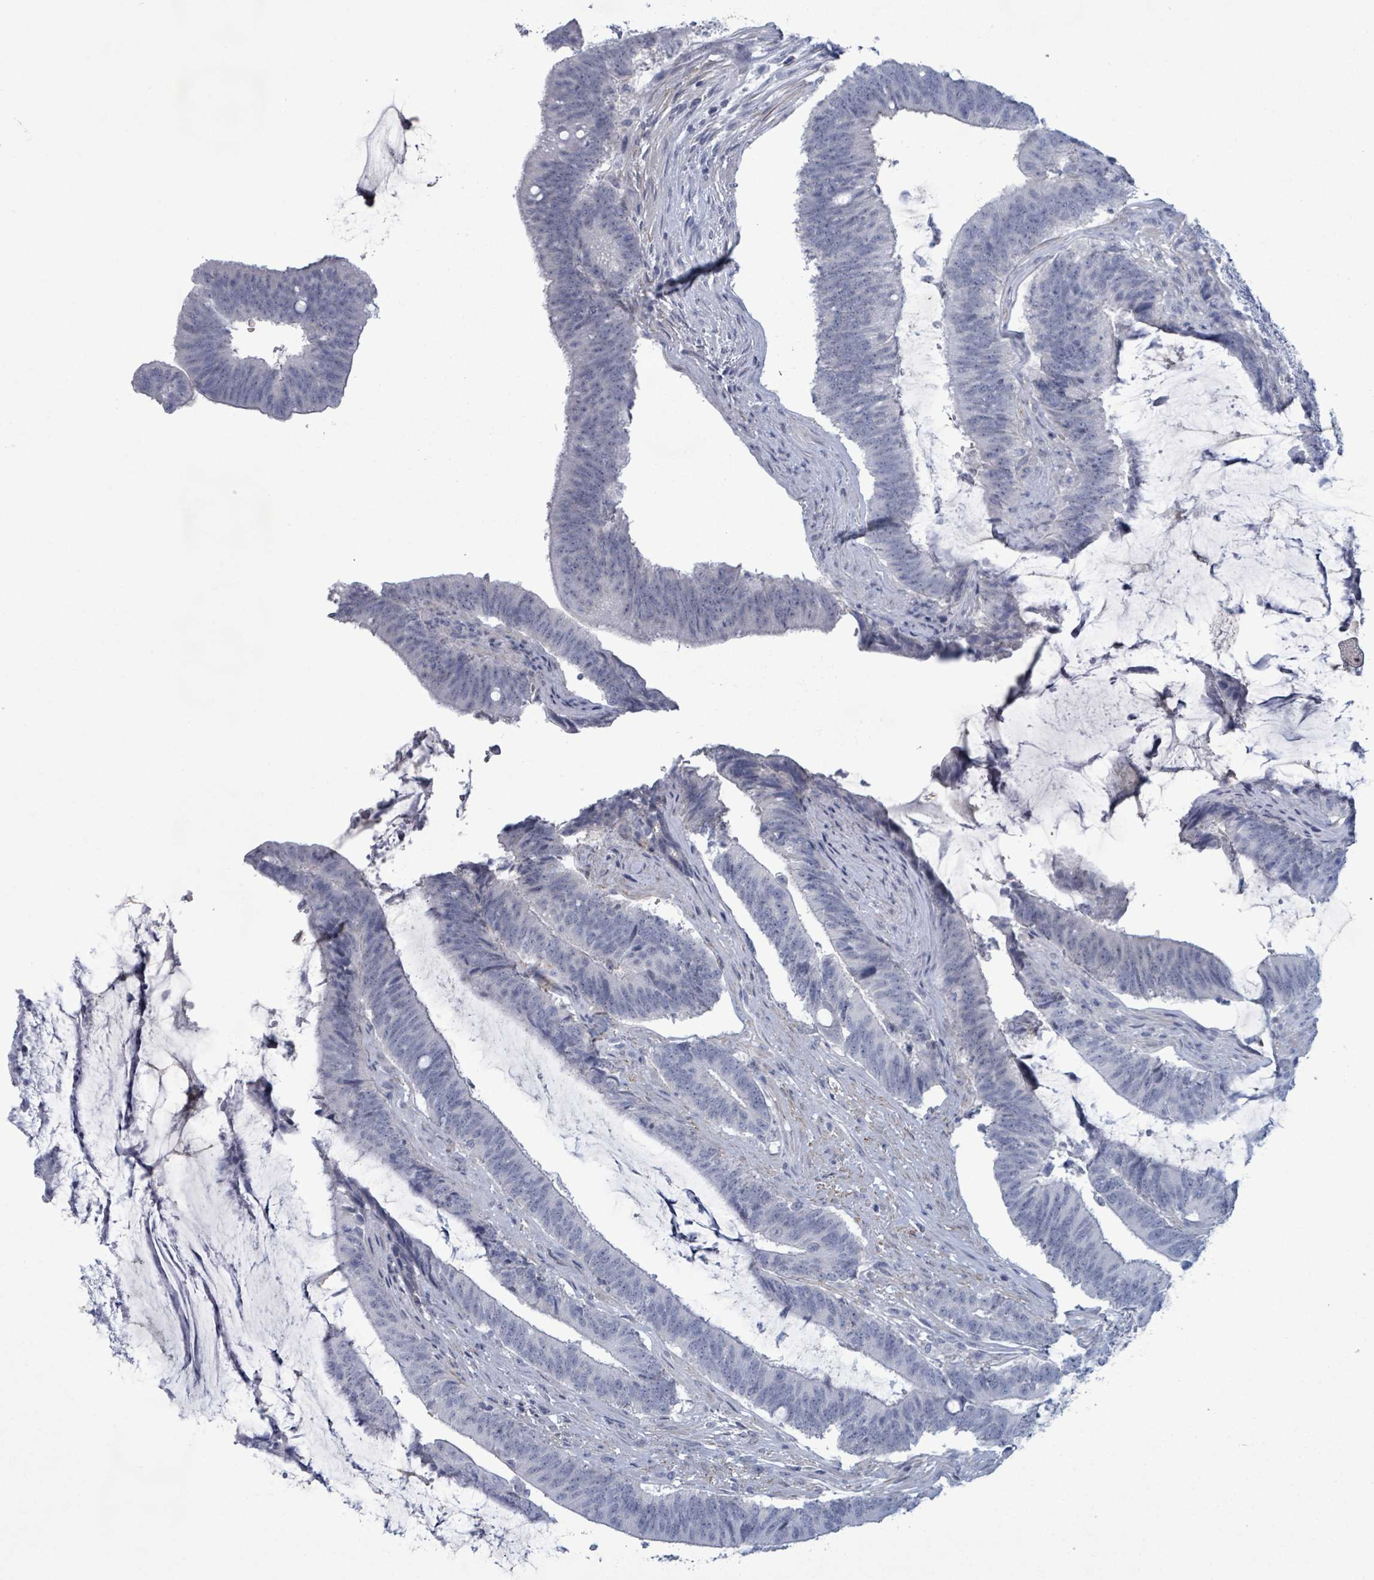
{"staining": {"intensity": "negative", "quantity": "none", "location": "none"}, "tissue": "colorectal cancer", "cell_type": "Tumor cells", "image_type": "cancer", "snomed": [{"axis": "morphology", "description": "Adenocarcinoma, NOS"}, {"axis": "topography", "description": "Colon"}], "caption": "IHC of colorectal cancer reveals no staining in tumor cells.", "gene": "ZNF771", "patient": {"sex": "female", "age": 43}}